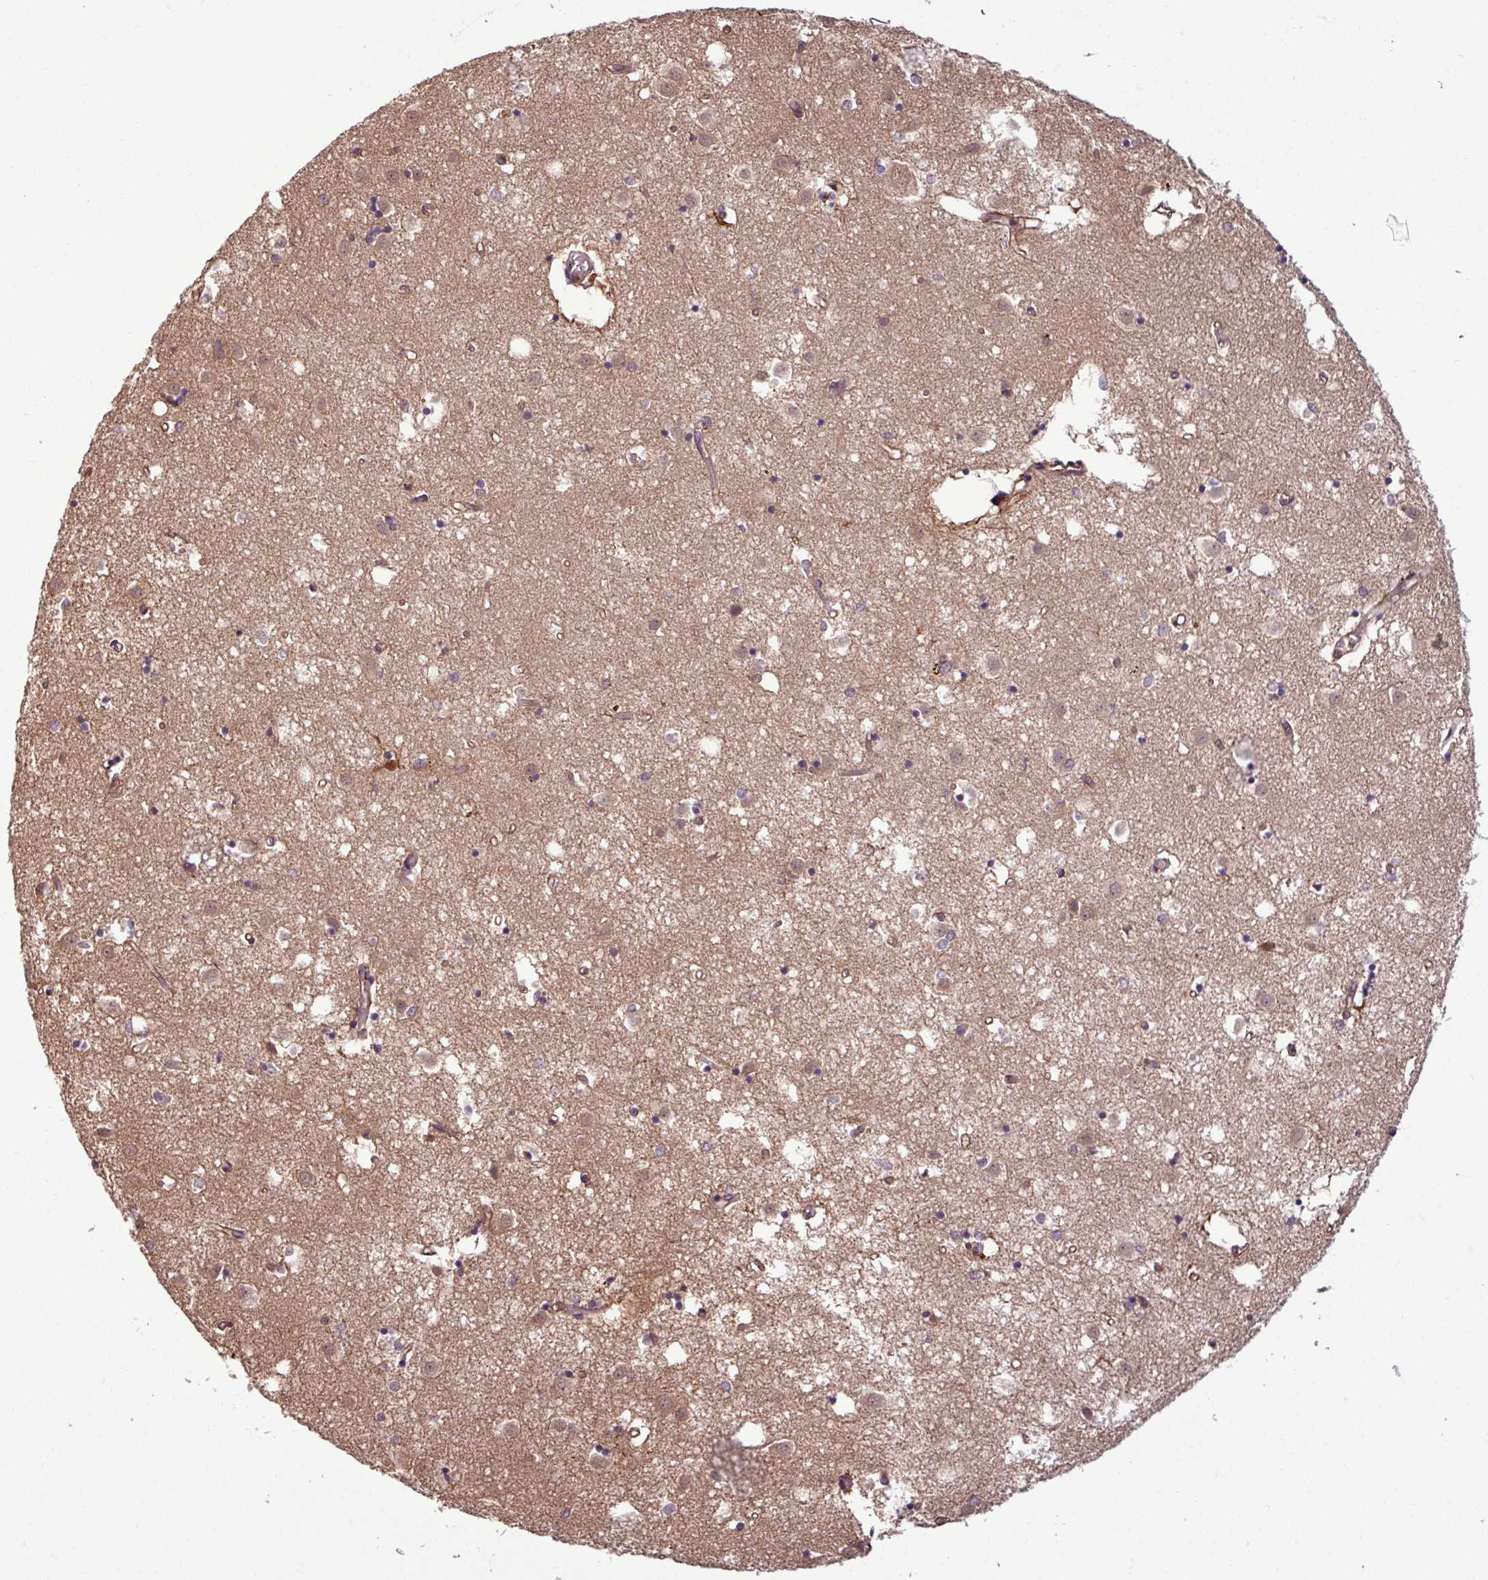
{"staining": {"intensity": "negative", "quantity": "none", "location": "none"}, "tissue": "caudate", "cell_type": "Glial cells", "image_type": "normal", "snomed": [{"axis": "morphology", "description": "Normal tissue, NOS"}, {"axis": "topography", "description": "Lateral ventricle wall"}], "caption": "IHC photomicrograph of normal caudate: caudate stained with DAB shows no significant protein staining in glial cells. (Immunohistochemistry, brightfield microscopy, high magnification).", "gene": "KCTD11", "patient": {"sex": "male", "age": 70}}